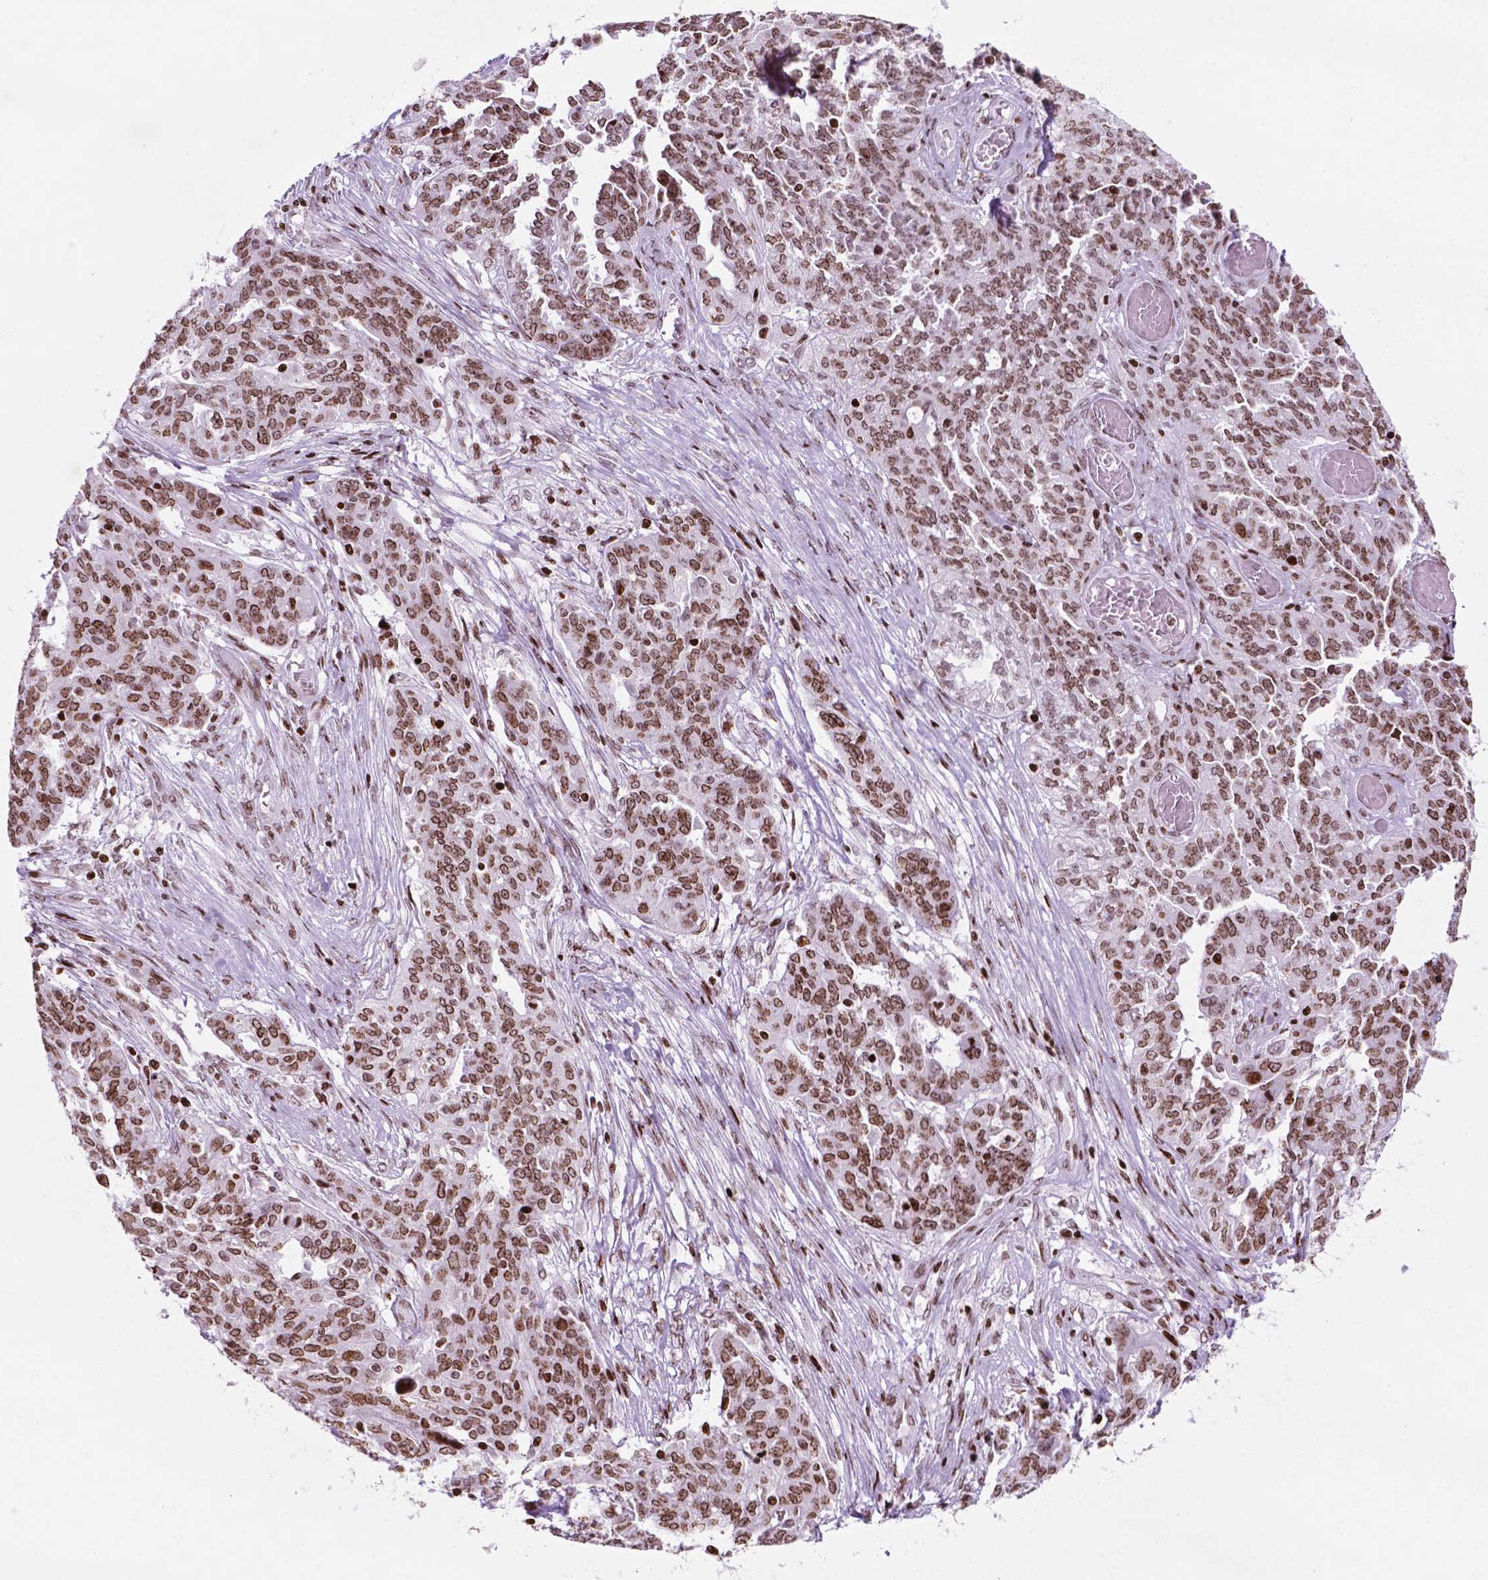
{"staining": {"intensity": "moderate", "quantity": ">75%", "location": "nuclear"}, "tissue": "ovarian cancer", "cell_type": "Tumor cells", "image_type": "cancer", "snomed": [{"axis": "morphology", "description": "Cystadenocarcinoma, serous, NOS"}, {"axis": "topography", "description": "Ovary"}], "caption": "Immunohistochemistry (IHC) staining of ovarian serous cystadenocarcinoma, which displays medium levels of moderate nuclear expression in approximately >75% of tumor cells indicating moderate nuclear protein staining. The staining was performed using DAB (brown) for protein detection and nuclei were counterstained in hematoxylin (blue).", "gene": "TMEM250", "patient": {"sex": "female", "age": 67}}